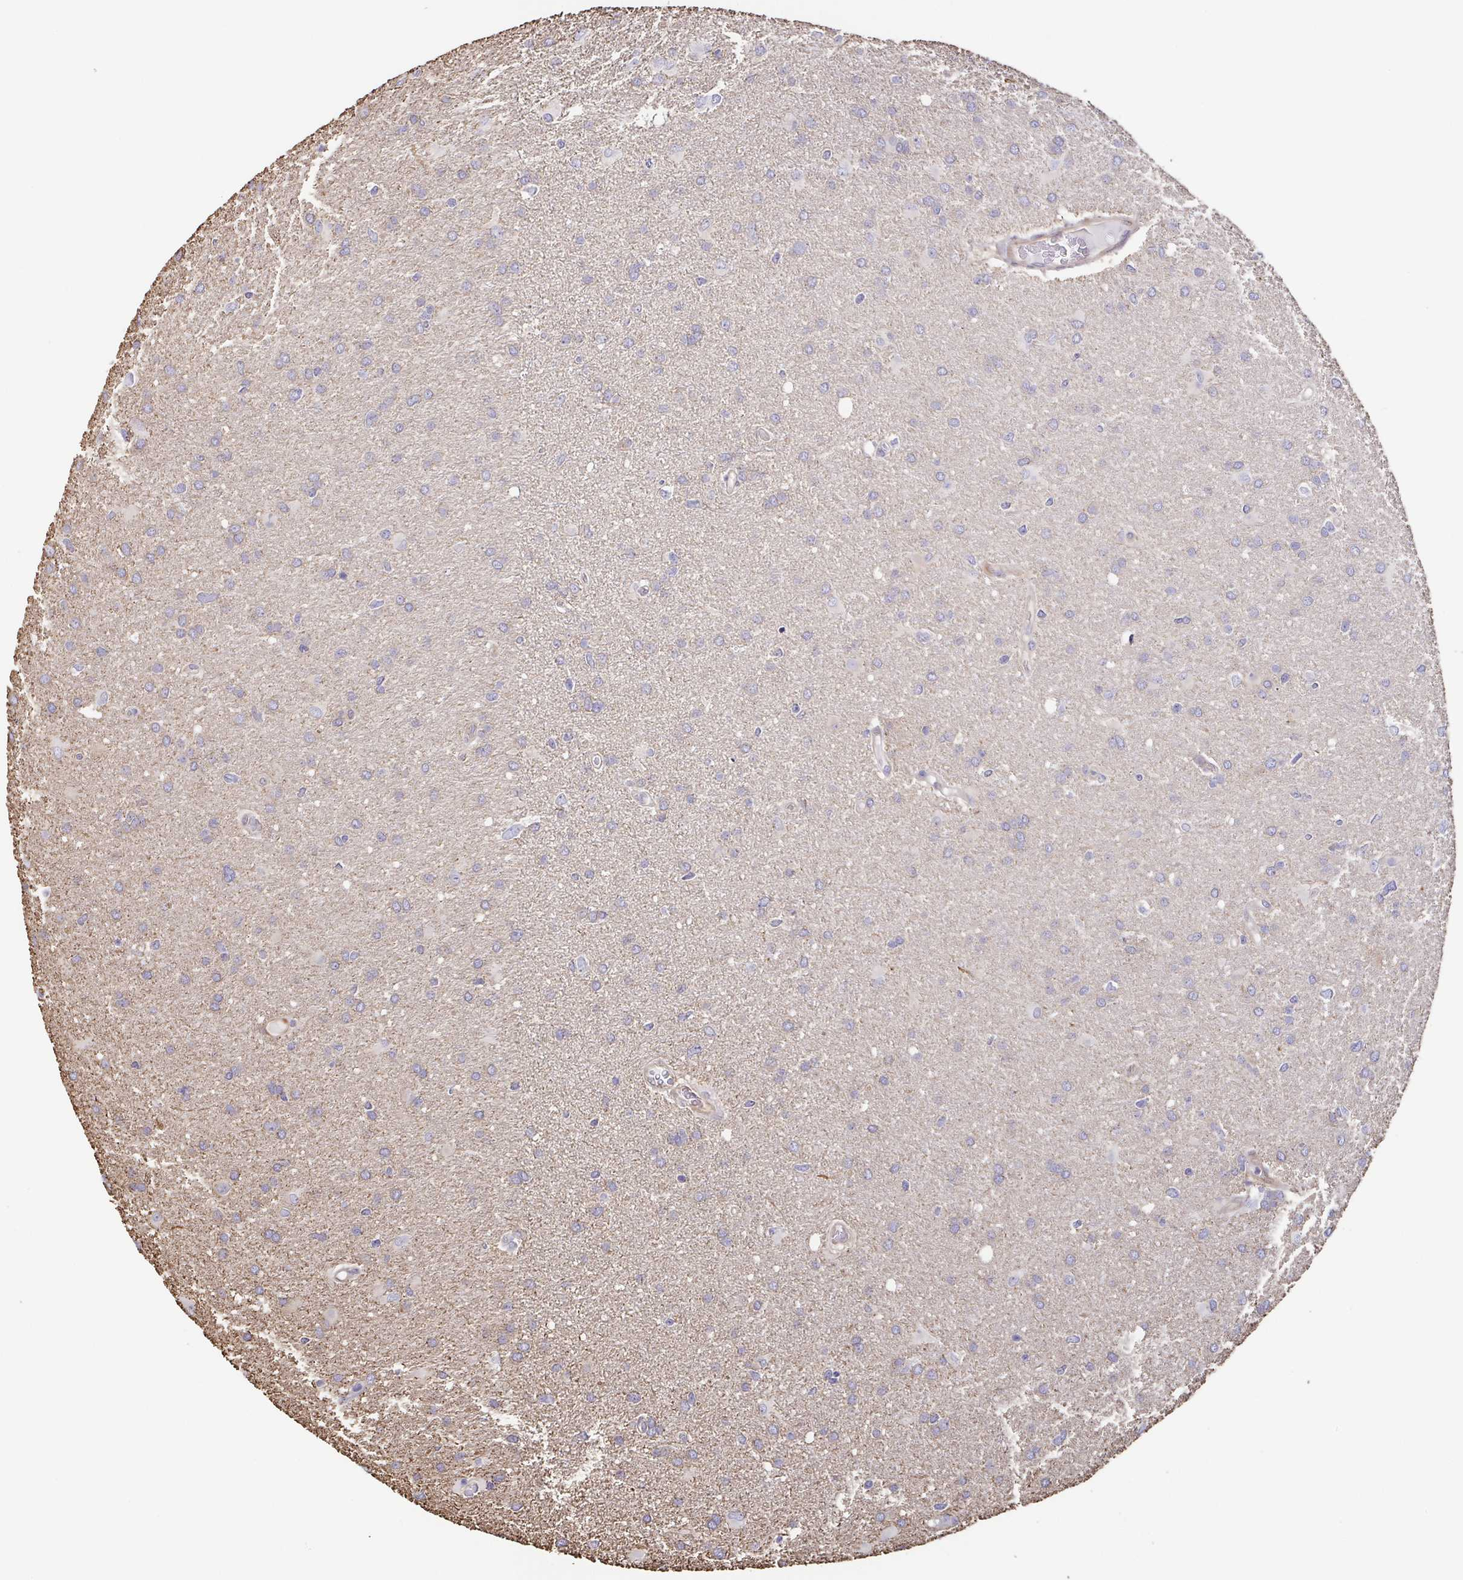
{"staining": {"intensity": "negative", "quantity": "none", "location": "none"}, "tissue": "glioma", "cell_type": "Tumor cells", "image_type": "cancer", "snomed": [{"axis": "morphology", "description": "Glioma, malignant, High grade"}, {"axis": "topography", "description": "Brain"}], "caption": "Malignant glioma (high-grade) was stained to show a protein in brown. There is no significant staining in tumor cells. Nuclei are stained in blue.", "gene": "EIF3D", "patient": {"sex": "male", "age": 53}}